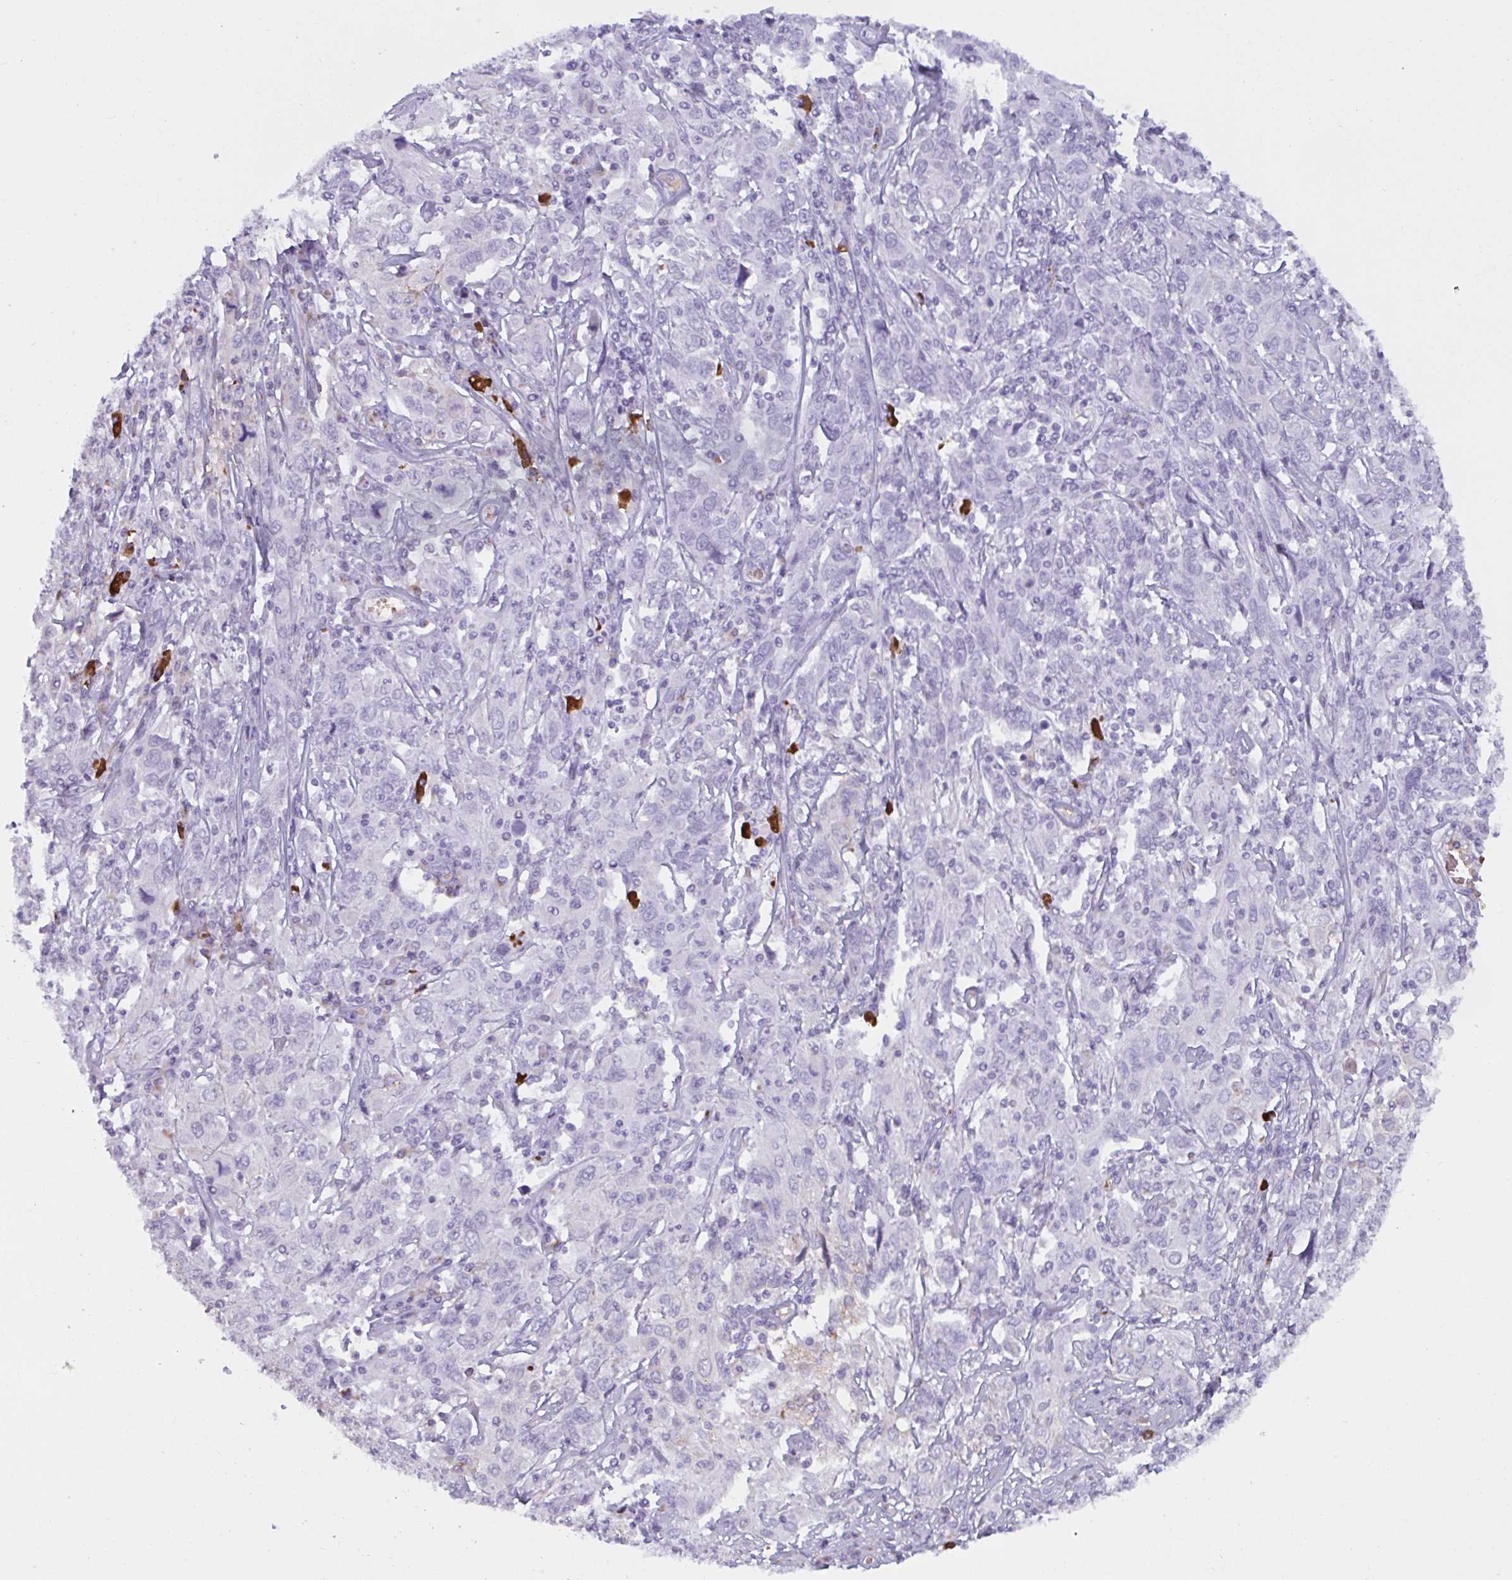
{"staining": {"intensity": "negative", "quantity": "none", "location": "none"}, "tissue": "cervical cancer", "cell_type": "Tumor cells", "image_type": "cancer", "snomed": [{"axis": "morphology", "description": "Squamous cell carcinoma, NOS"}, {"axis": "topography", "description": "Cervix"}], "caption": "This image is of cervical squamous cell carcinoma stained with immunohistochemistry to label a protein in brown with the nuclei are counter-stained blue. There is no expression in tumor cells. Nuclei are stained in blue.", "gene": "SLC2A1", "patient": {"sex": "female", "age": 46}}